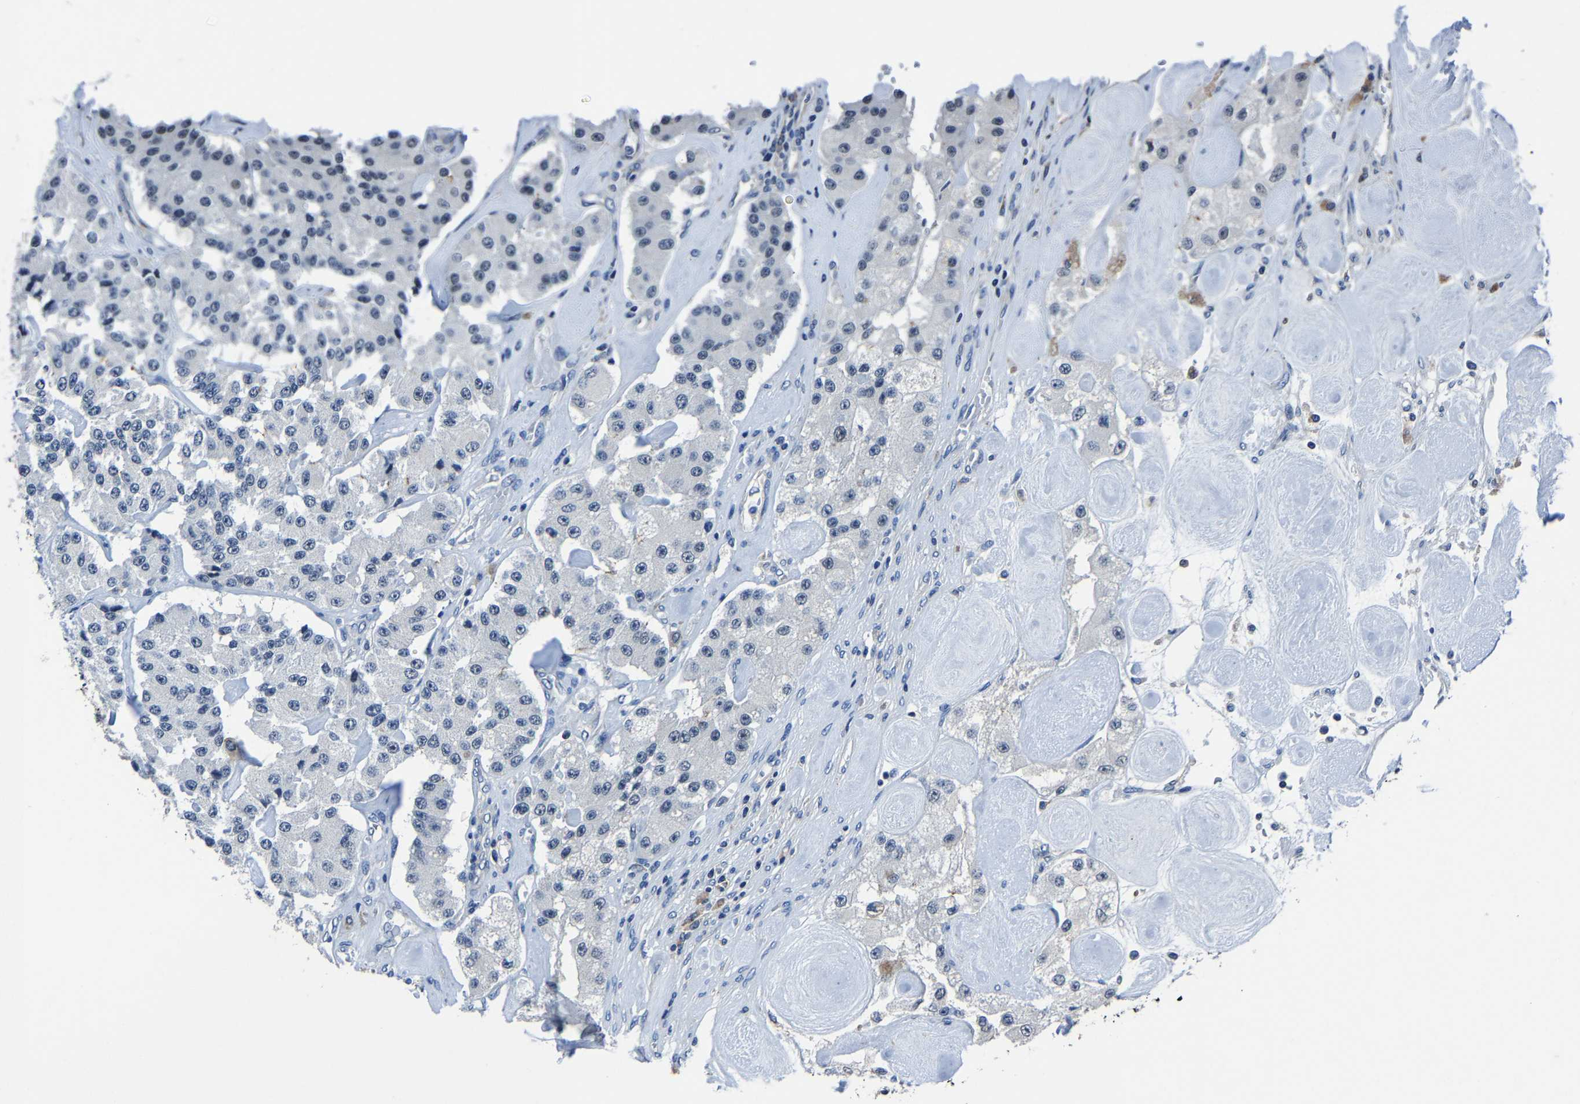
{"staining": {"intensity": "negative", "quantity": "none", "location": "none"}, "tissue": "carcinoid", "cell_type": "Tumor cells", "image_type": "cancer", "snomed": [{"axis": "morphology", "description": "Carcinoid, malignant, NOS"}, {"axis": "topography", "description": "Pancreas"}], "caption": "DAB immunohistochemical staining of carcinoid demonstrates no significant expression in tumor cells.", "gene": "STRBP", "patient": {"sex": "male", "age": 41}}